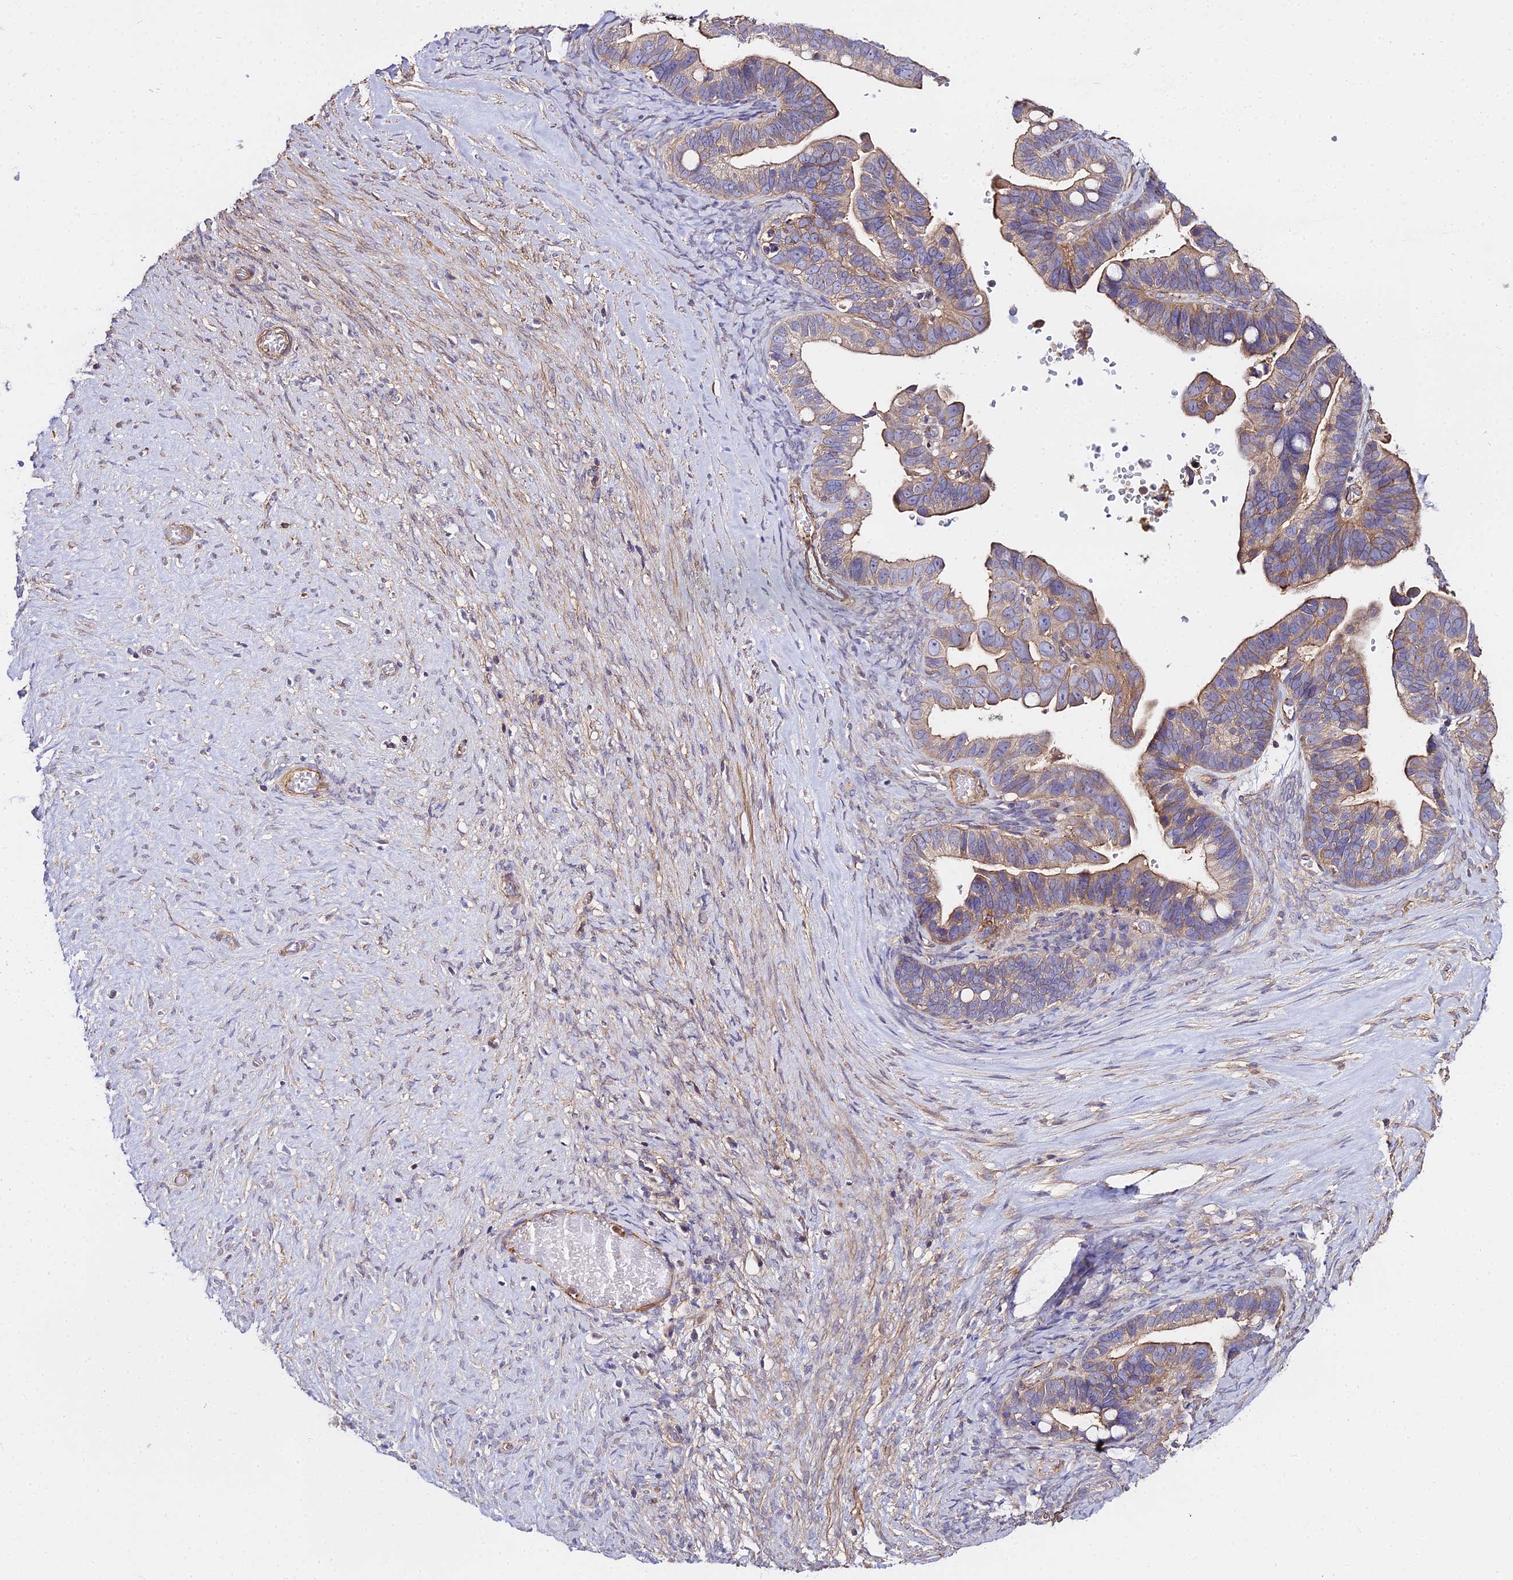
{"staining": {"intensity": "weak", "quantity": "25%-75%", "location": "cytoplasmic/membranous"}, "tissue": "ovarian cancer", "cell_type": "Tumor cells", "image_type": "cancer", "snomed": [{"axis": "morphology", "description": "Cystadenocarcinoma, serous, NOS"}, {"axis": "topography", "description": "Ovary"}], "caption": "IHC of serous cystadenocarcinoma (ovarian) demonstrates low levels of weak cytoplasmic/membranous staining in about 25%-75% of tumor cells.", "gene": "GLYAT", "patient": {"sex": "female", "age": 56}}